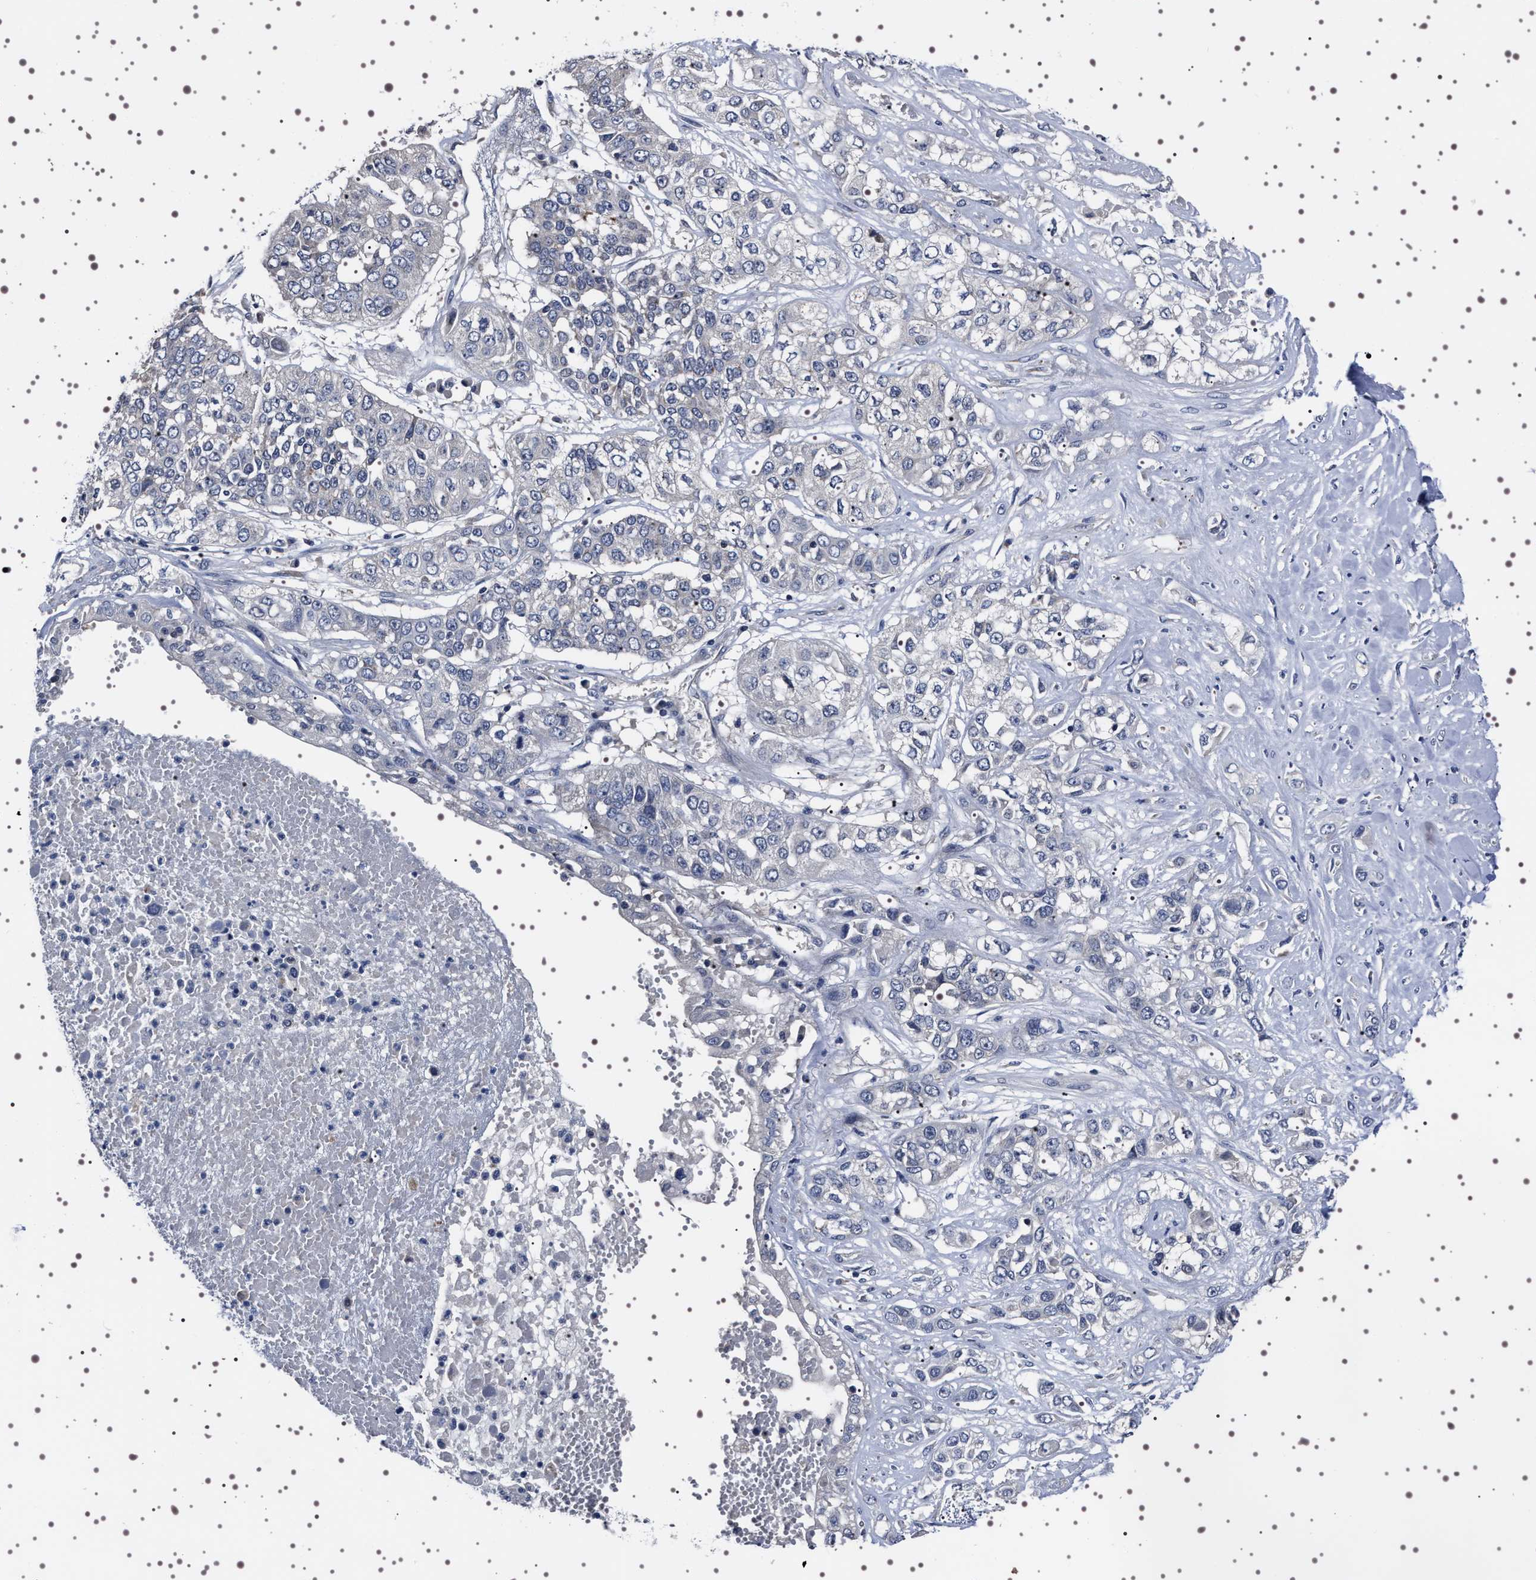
{"staining": {"intensity": "negative", "quantity": "none", "location": "none"}, "tissue": "lung cancer", "cell_type": "Tumor cells", "image_type": "cancer", "snomed": [{"axis": "morphology", "description": "Squamous cell carcinoma, NOS"}, {"axis": "topography", "description": "Lung"}], "caption": "Immunohistochemical staining of squamous cell carcinoma (lung) reveals no significant expression in tumor cells.", "gene": "TARBP1", "patient": {"sex": "male", "age": 71}}